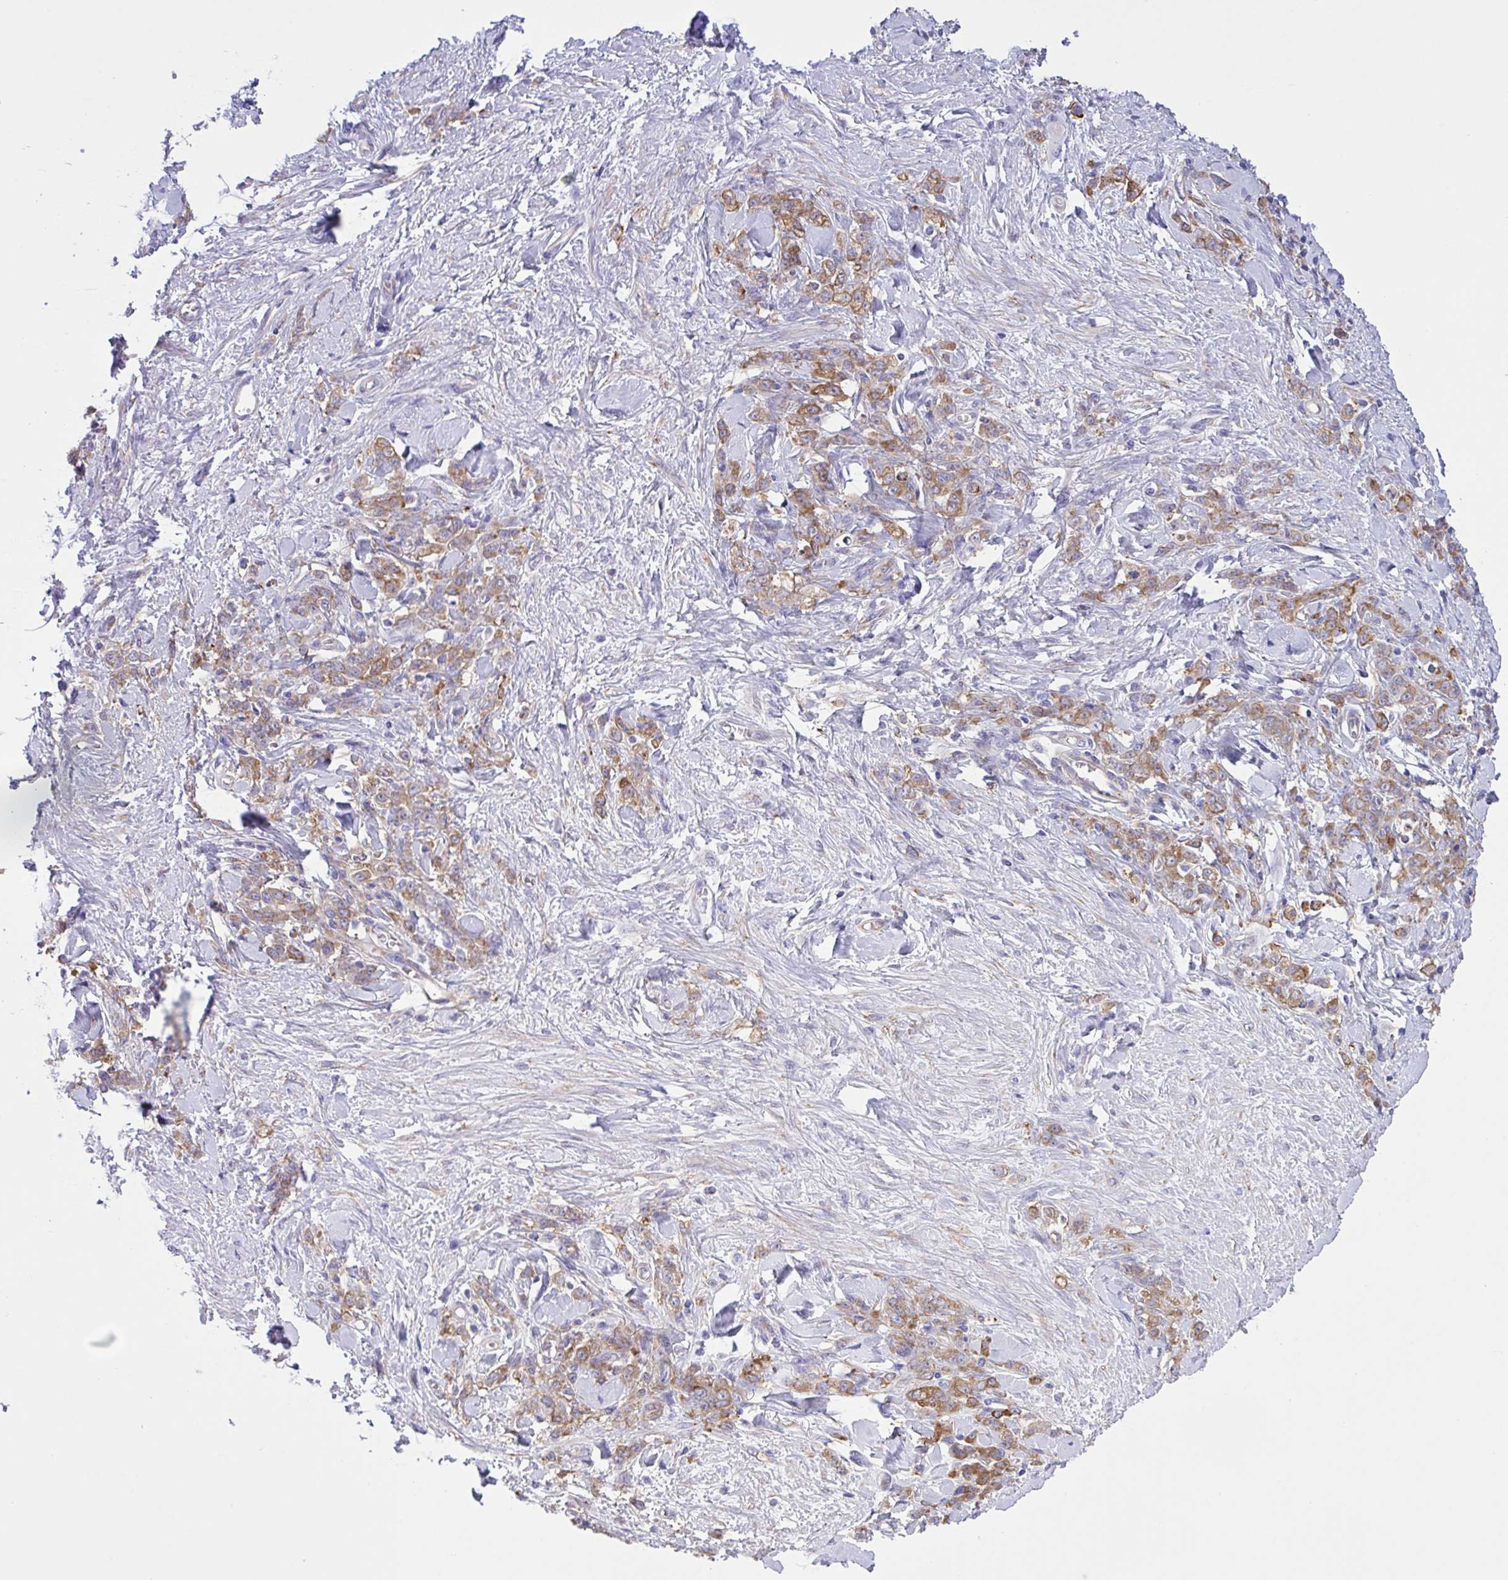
{"staining": {"intensity": "moderate", "quantity": ">75%", "location": "cytoplasmic/membranous"}, "tissue": "stomach cancer", "cell_type": "Tumor cells", "image_type": "cancer", "snomed": [{"axis": "morphology", "description": "Normal tissue, NOS"}, {"axis": "morphology", "description": "Adenocarcinoma, NOS"}, {"axis": "topography", "description": "Stomach"}], "caption": "High-magnification brightfield microscopy of stomach cancer stained with DAB (brown) and counterstained with hematoxylin (blue). tumor cells exhibit moderate cytoplasmic/membranous positivity is identified in about>75% of cells. The protein is stained brown, and the nuclei are stained in blue (DAB (3,3'-diaminobenzidine) IHC with brightfield microscopy, high magnification).", "gene": "OR51M1", "patient": {"sex": "male", "age": 82}}